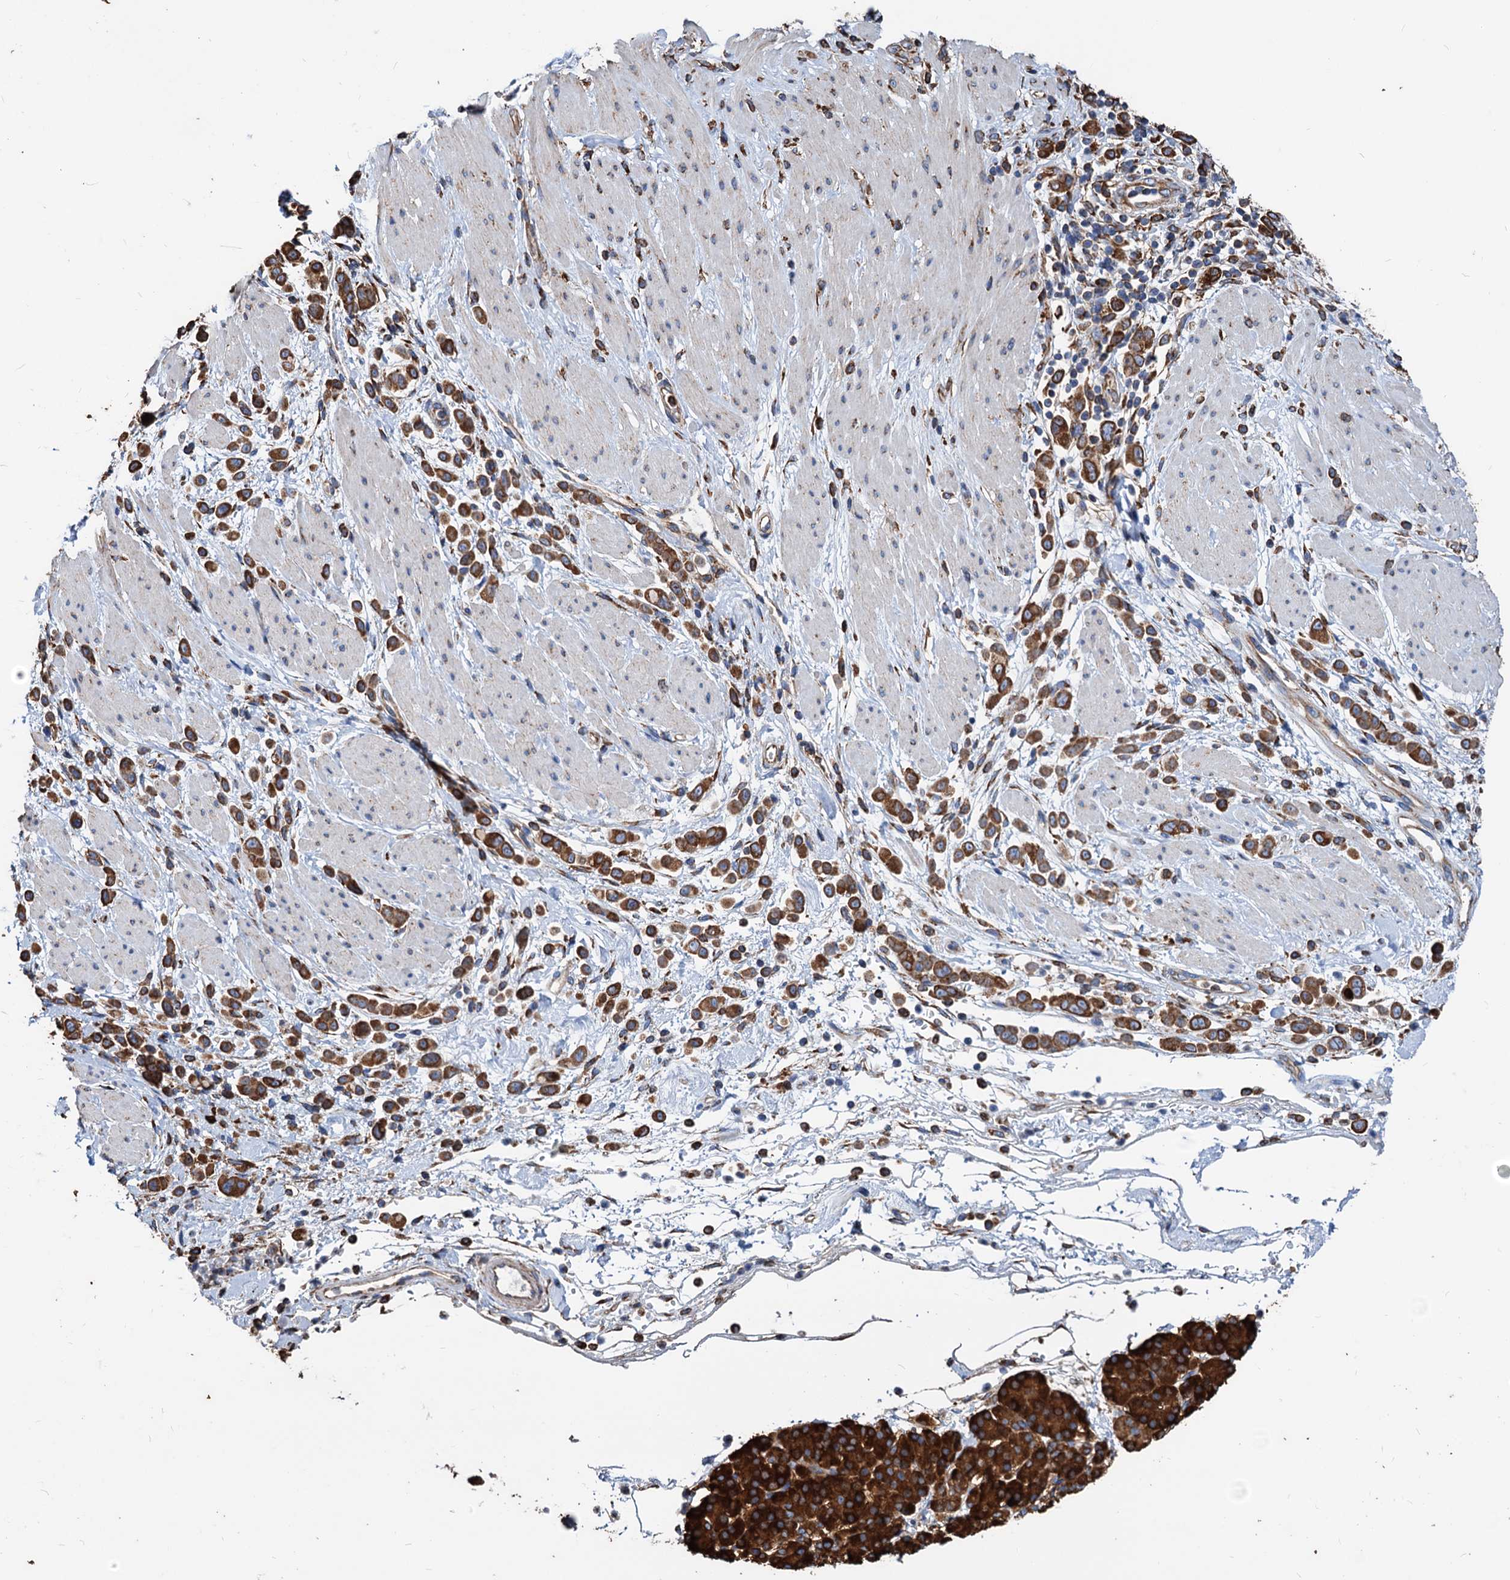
{"staining": {"intensity": "strong", "quantity": ">75%", "location": "cytoplasmic/membranous"}, "tissue": "pancreatic cancer", "cell_type": "Tumor cells", "image_type": "cancer", "snomed": [{"axis": "morphology", "description": "Normal tissue, NOS"}, {"axis": "morphology", "description": "Adenocarcinoma, NOS"}, {"axis": "topography", "description": "Pancreas"}], "caption": "Pancreatic cancer (adenocarcinoma) tissue displays strong cytoplasmic/membranous expression in approximately >75% of tumor cells, visualized by immunohistochemistry.", "gene": "HSPA5", "patient": {"sex": "female", "age": 64}}